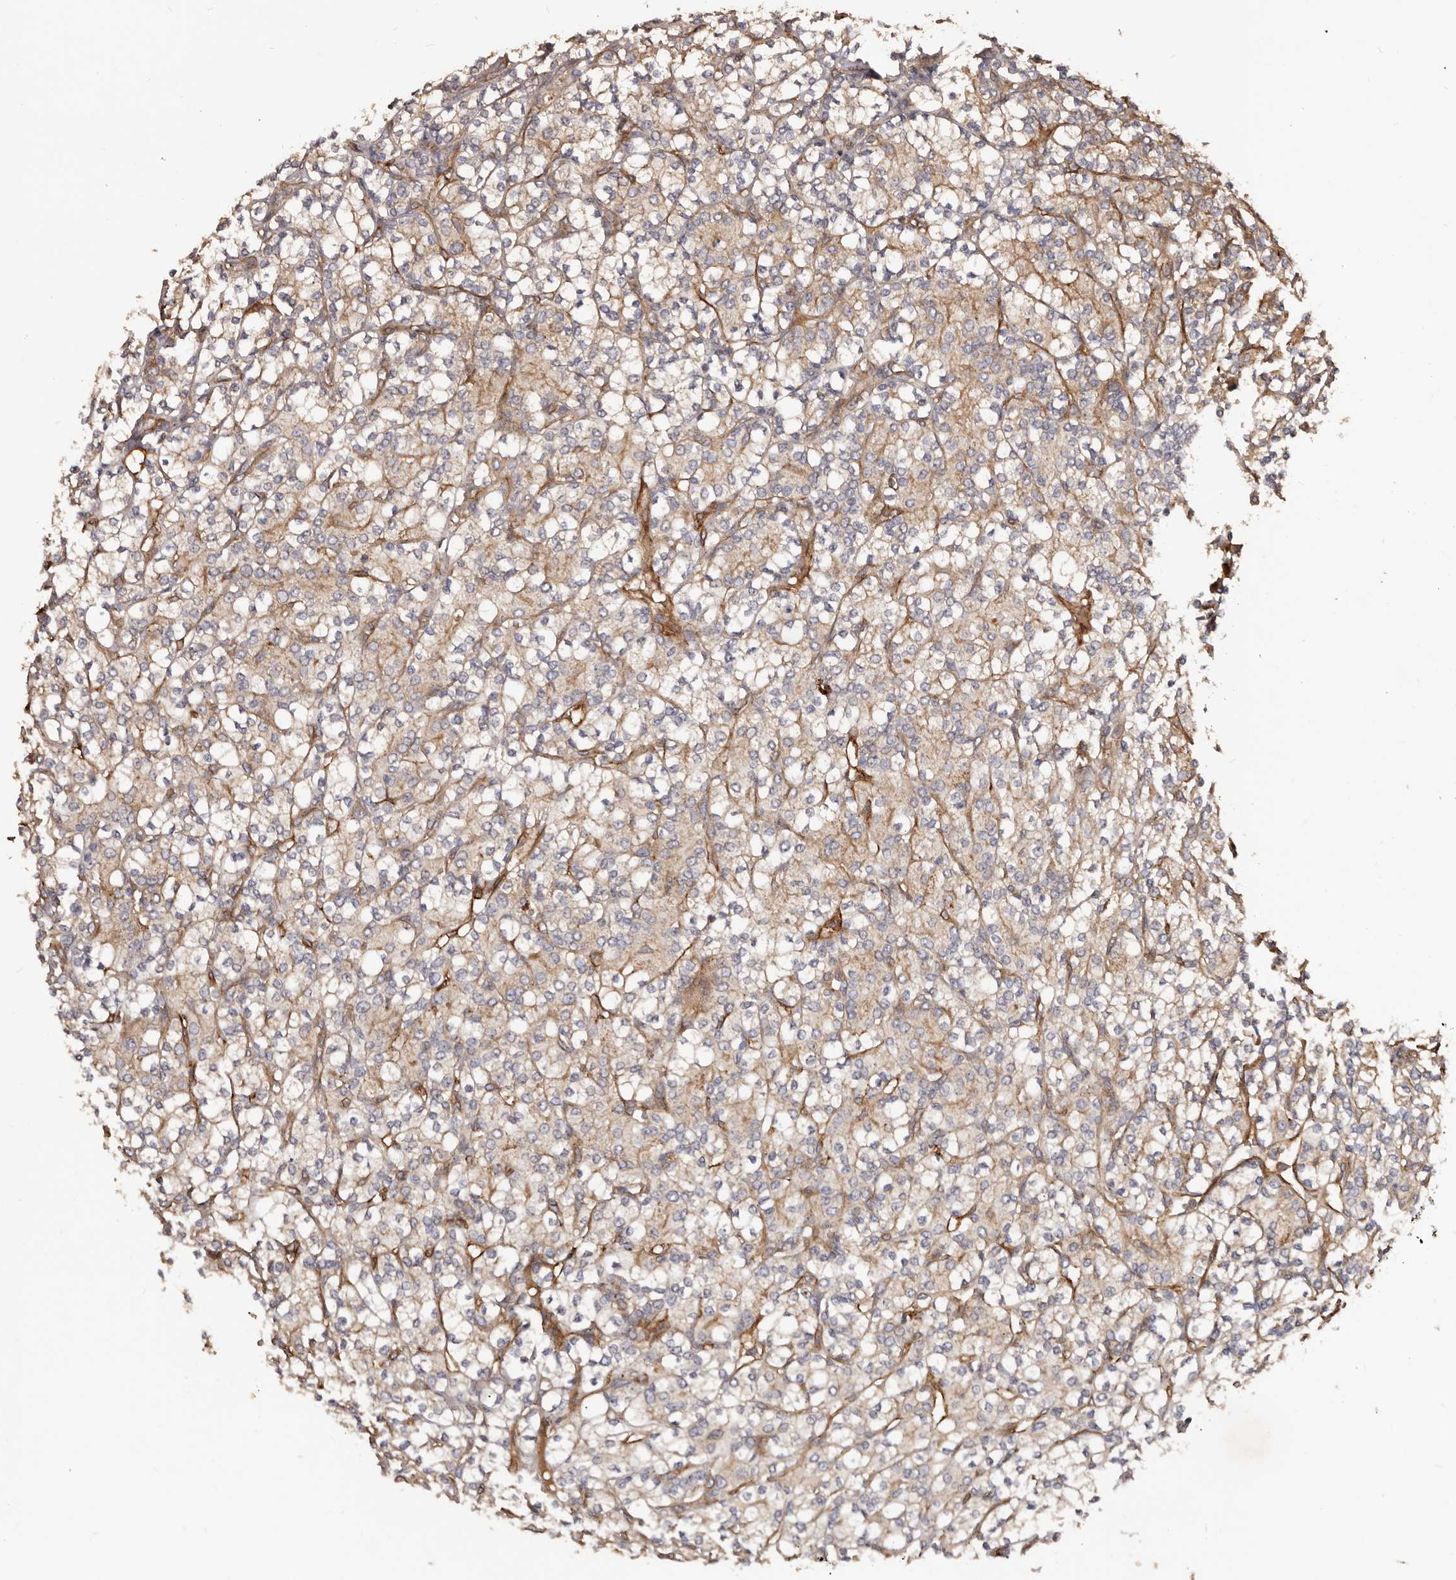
{"staining": {"intensity": "weak", "quantity": "<25%", "location": "cytoplasmic/membranous"}, "tissue": "renal cancer", "cell_type": "Tumor cells", "image_type": "cancer", "snomed": [{"axis": "morphology", "description": "Adenocarcinoma, NOS"}, {"axis": "topography", "description": "Kidney"}], "caption": "This image is of renal adenocarcinoma stained with immunohistochemistry (IHC) to label a protein in brown with the nuclei are counter-stained blue. There is no expression in tumor cells. (Immunohistochemistry (ihc), brightfield microscopy, high magnification).", "gene": "GTPBP1", "patient": {"sex": "male", "age": 77}}